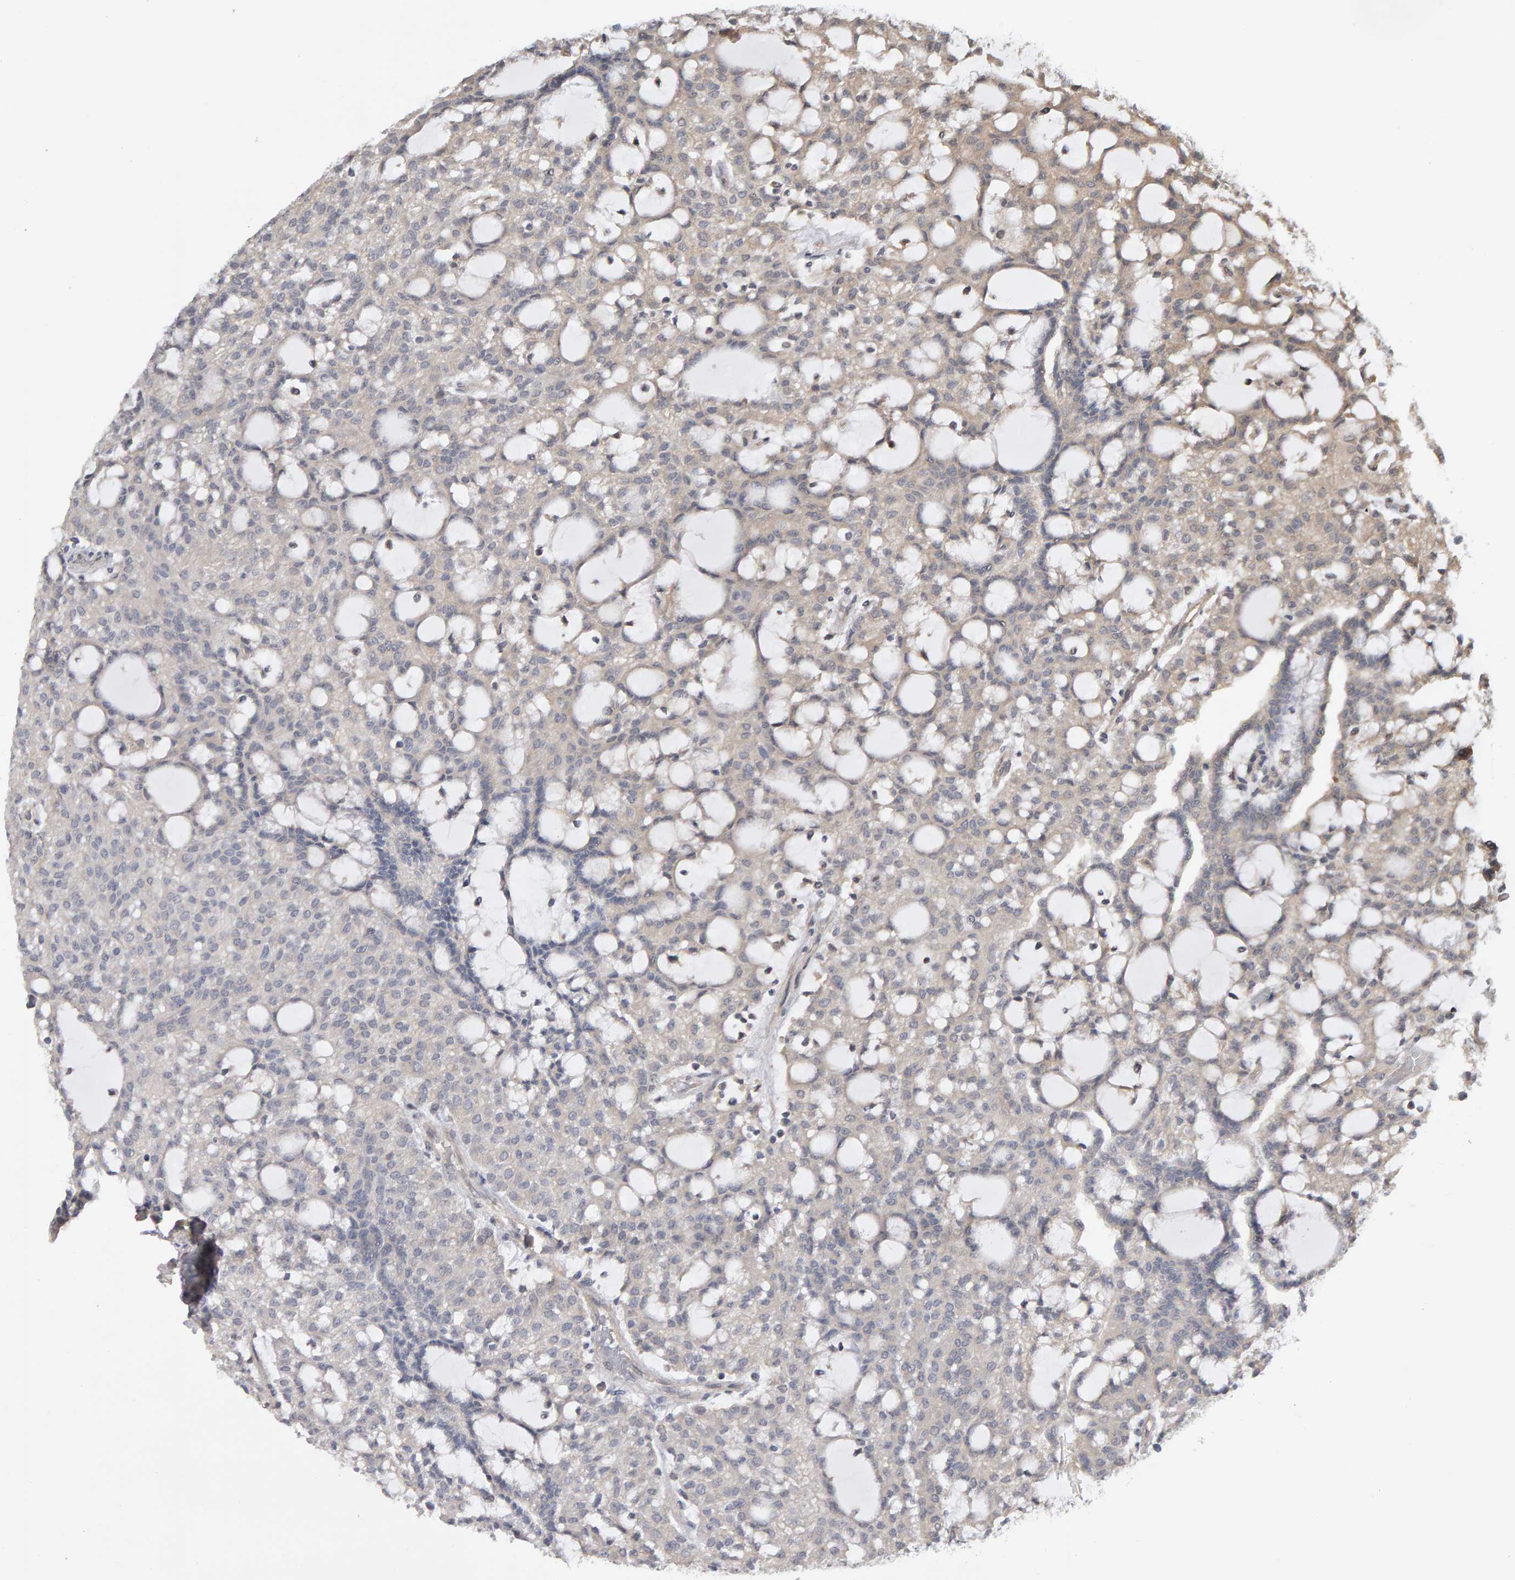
{"staining": {"intensity": "weak", "quantity": "<25%", "location": "cytoplasmic/membranous"}, "tissue": "renal cancer", "cell_type": "Tumor cells", "image_type": "cancer", "snomed": [{"axis": "morphology", "description": "Adenocarcinoma, NOS"}, {"axis": "topography", "description": "Kidney"}], "caption": "High power microscopy micrograph of an immunohistochemistry (IHC) micrograph of adenocarcinoma (renal), revealing no significant expression in tumor cells.", "gene": "COASY", "patient": {"sex": "male", "age": 63}}